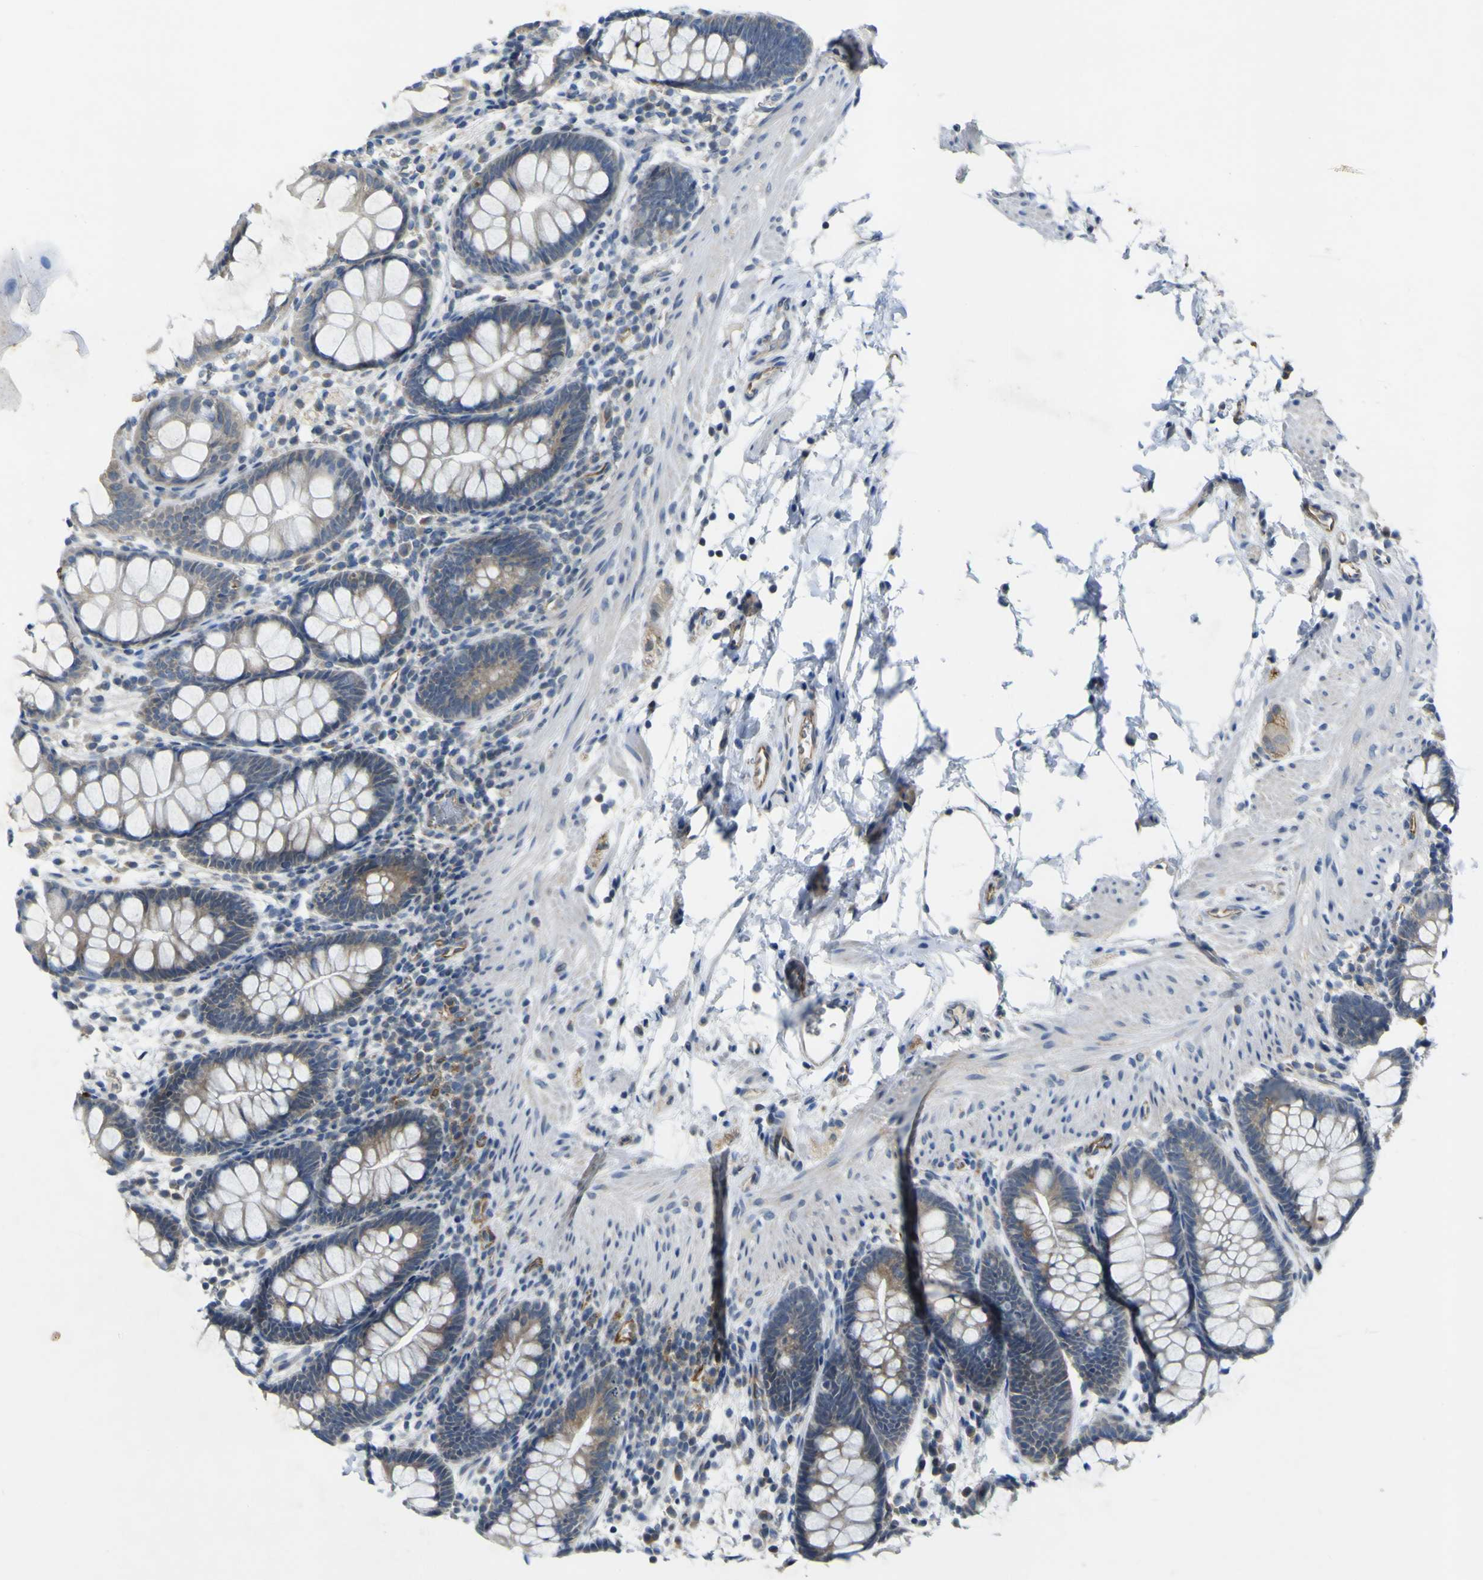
{"staining": {"intensity": "moderate", "quantity": ">75%", "location": "cytoplasmic/membranous"}, "tissue": "rectum", "cell_type": "Glandular cells", "image_type": "normal", "snomed": [{"axis": "morphology", "description": "Normal tissue, NOS"}, {"axis": "topography", "description": "Rectum"}], "caption": "DAB (3,3'-diaminobenzidine) immunohistochemical staining of benign rectum displays moderate cytoplasmic/membranous protein staining in approximately >75% of glandular cells.", "gene": "LDLR", "patient": {"sex": "female", "age": 24}}